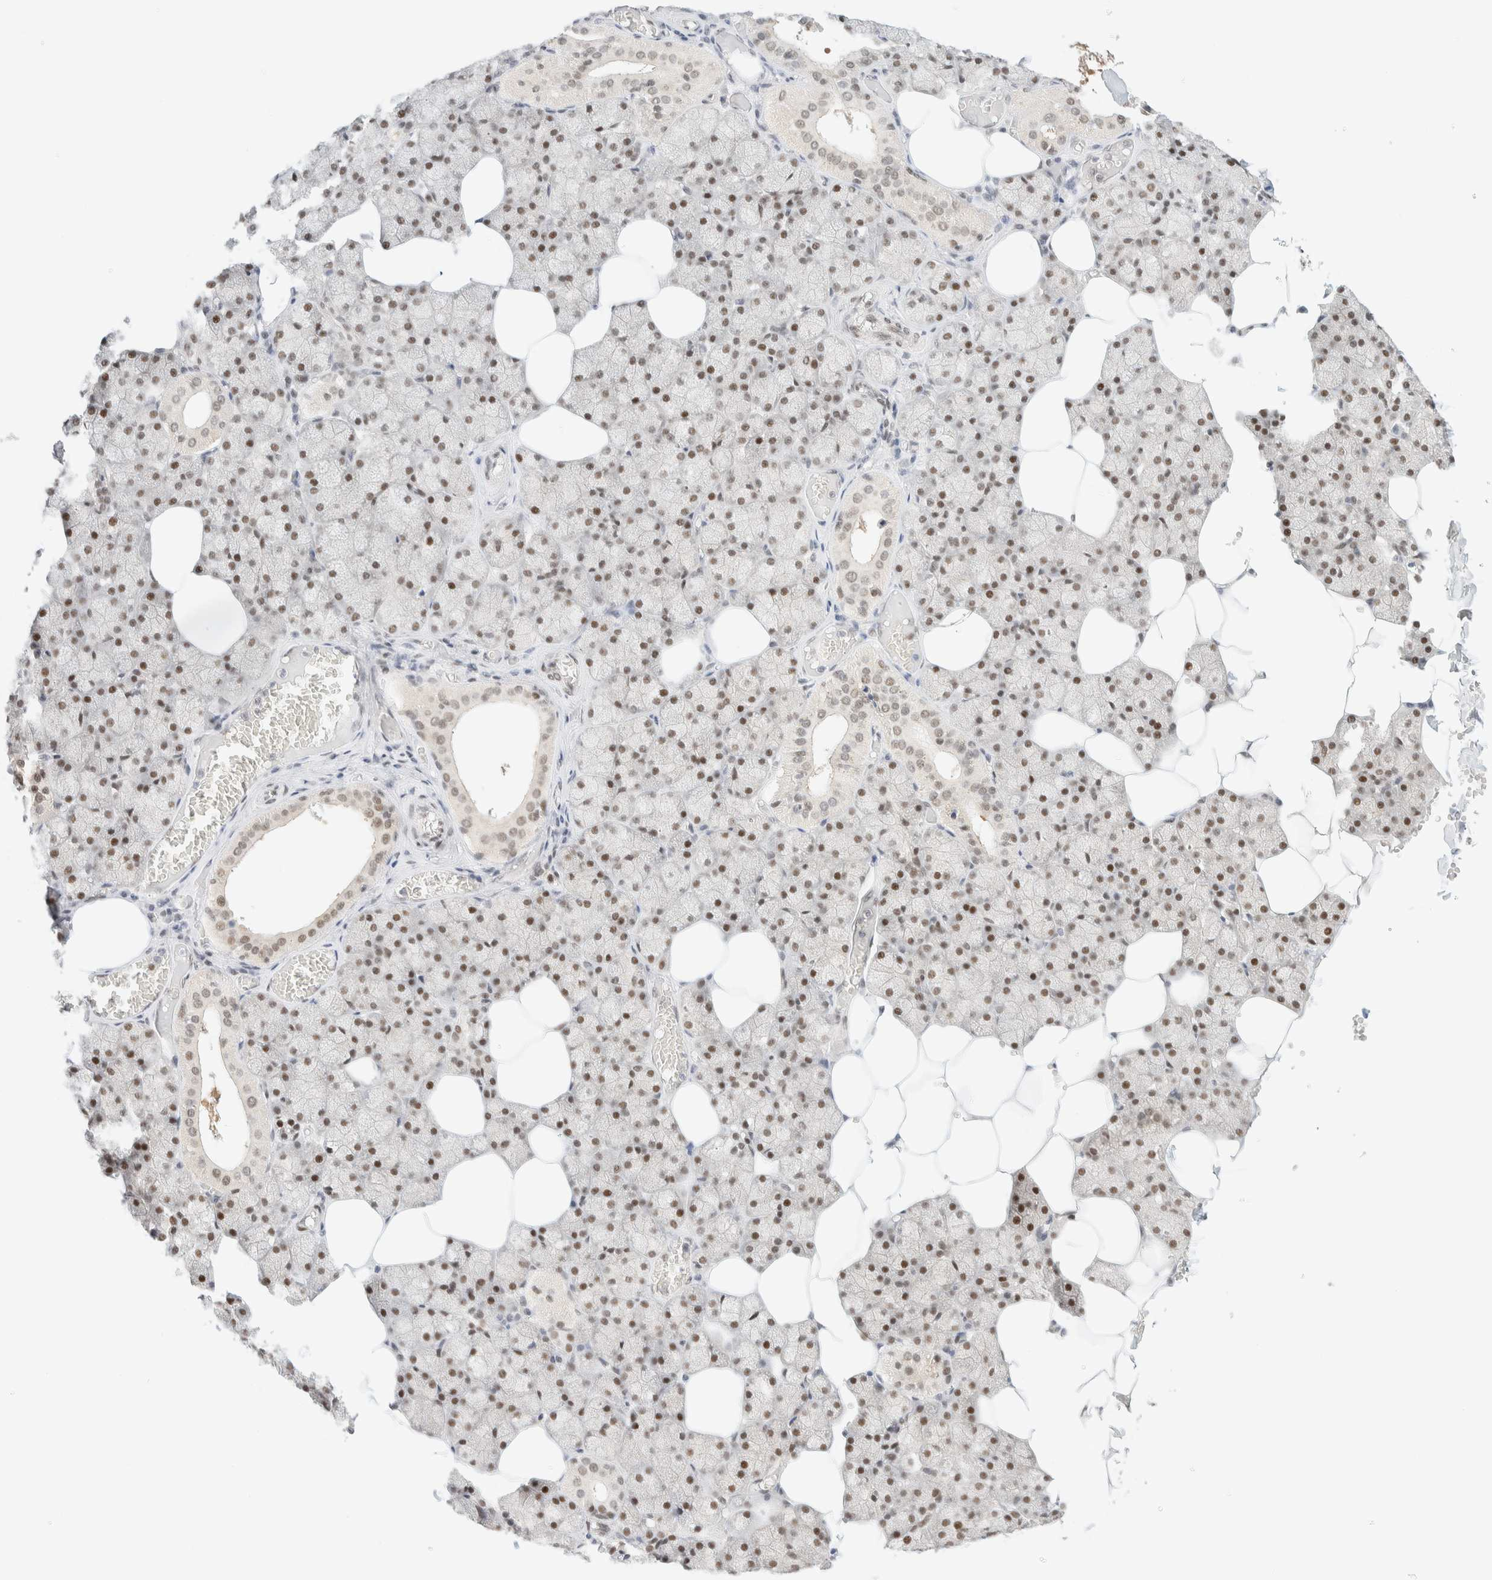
{"staining": {"intensity": "moderate", "quantity": "25%-75%", "location": "nuclear"}, "tissue": "salivary gland", "cell_type": "Glandular cells", "image_type": "normal", "snomed": [{"axis": "morphology", "description": "Normal tissue, NOS"}, {"axis": "topography", "description": "Salivary gland"}], "caption": "Immunohistochemical staining of benign salivary gland reveals moderate nuclear protein positivity in about 25%-75% of glandular cells. (DAB (3,3'-diaminobenzidine) IHC with brightfield microscopy, high magnification).", "gene": "PYGO2", "patient": {"sex": "male", "age": 62}}